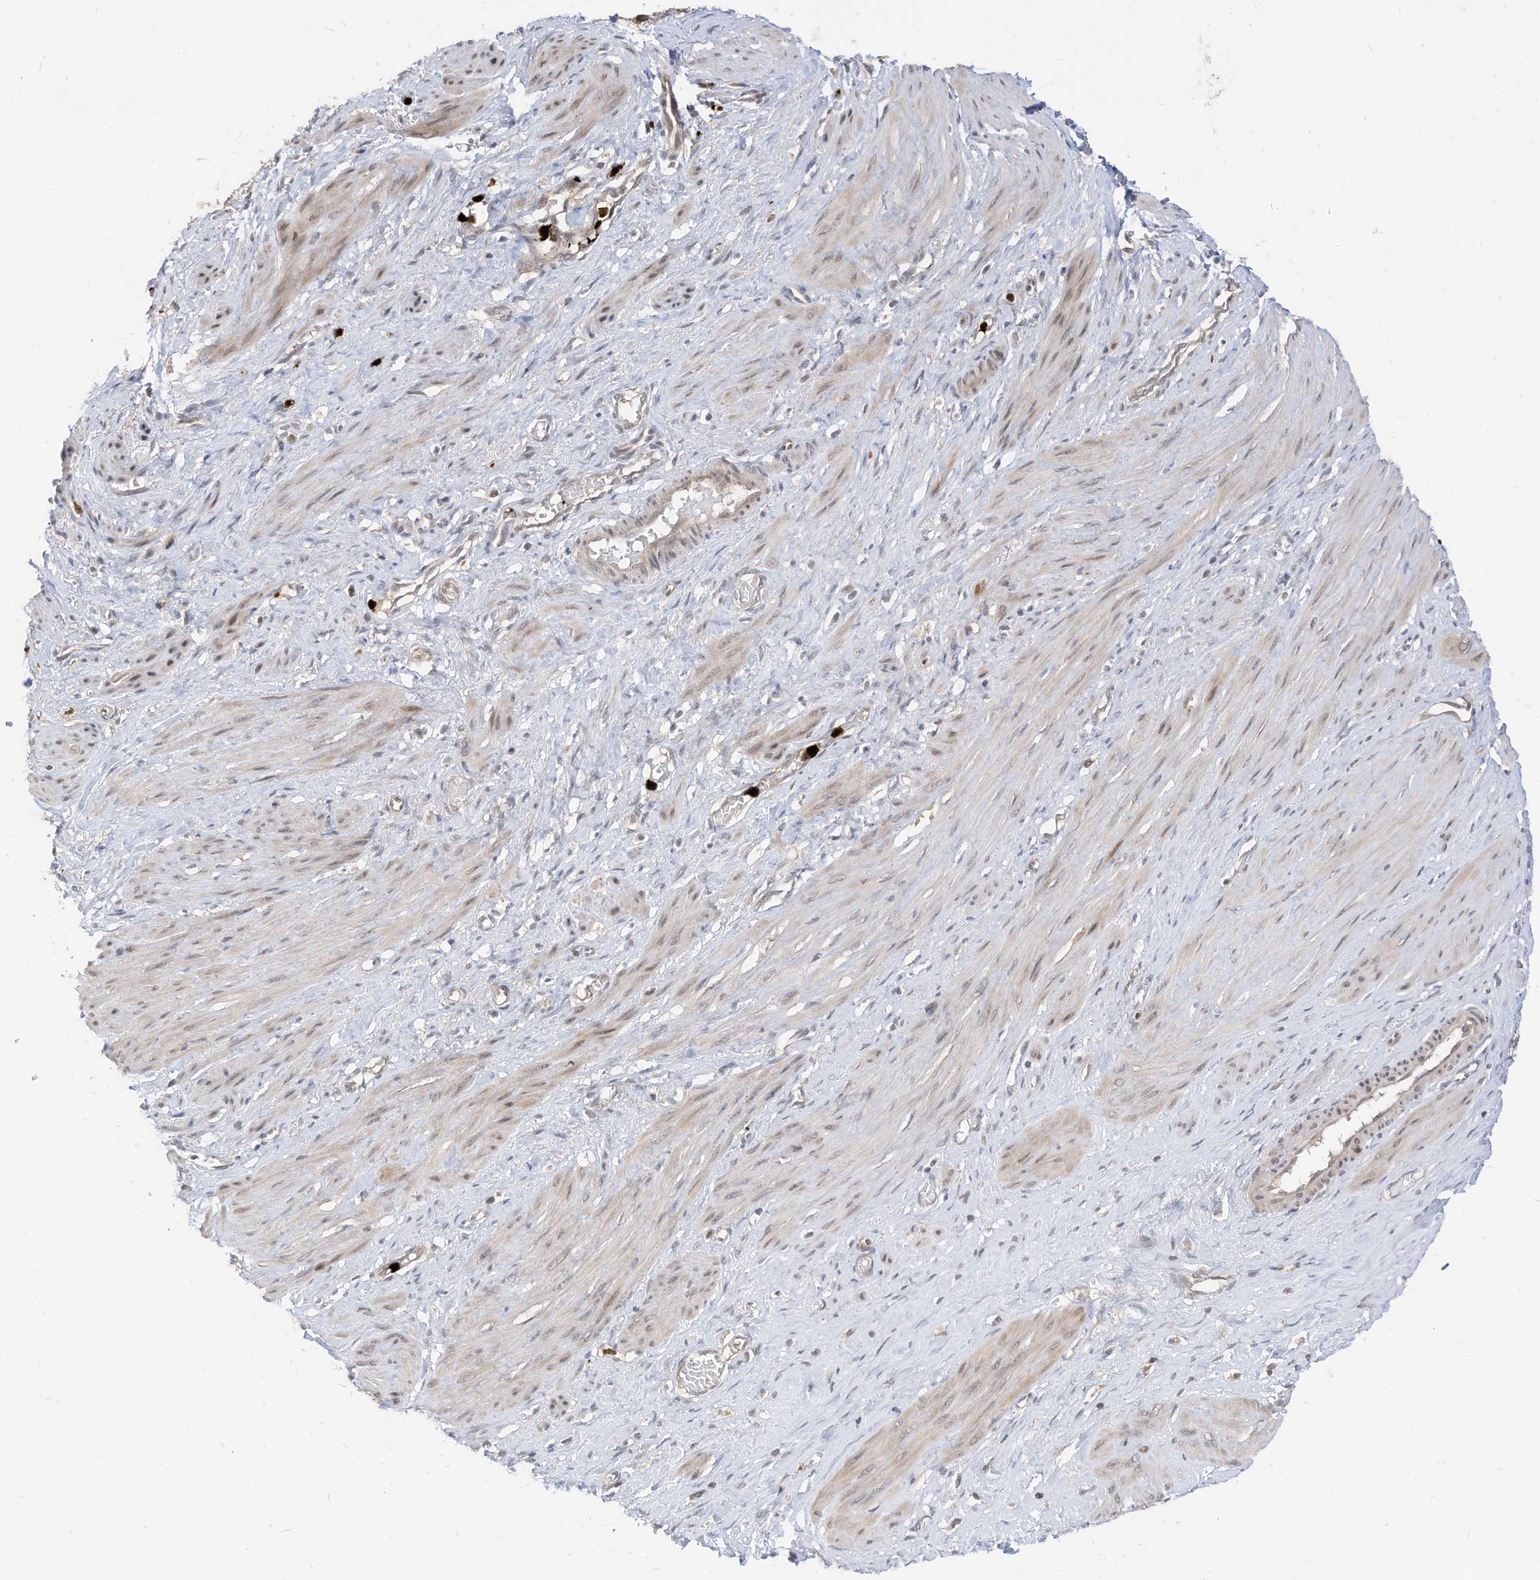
{"staining": {"intensity": "moderate", "quantity": "<25%", "location": "nuclear"}, "tissue": "smooth muscle", "cell_type": "Smooth muscle cells", "image_type": "normal", "snomed": [{"axis": "morphology", "description": "Normal tissue, NOS"}, {"axis": "topography", "description": "Endometrium"}], "caption": "DAB (3,3'-diaminobenzidine) immunohistochemical staining of normal smooth muscle exhibits moderate nuclear protein staining in approximately <25% of smooth muscle cells. (Stains: DAB in brown, nuclei in blue, Microscopy: brightfield microscopy at high magnification).", "gene": "CNKSR1", "patient": {"sex": "female", "age": 33}}